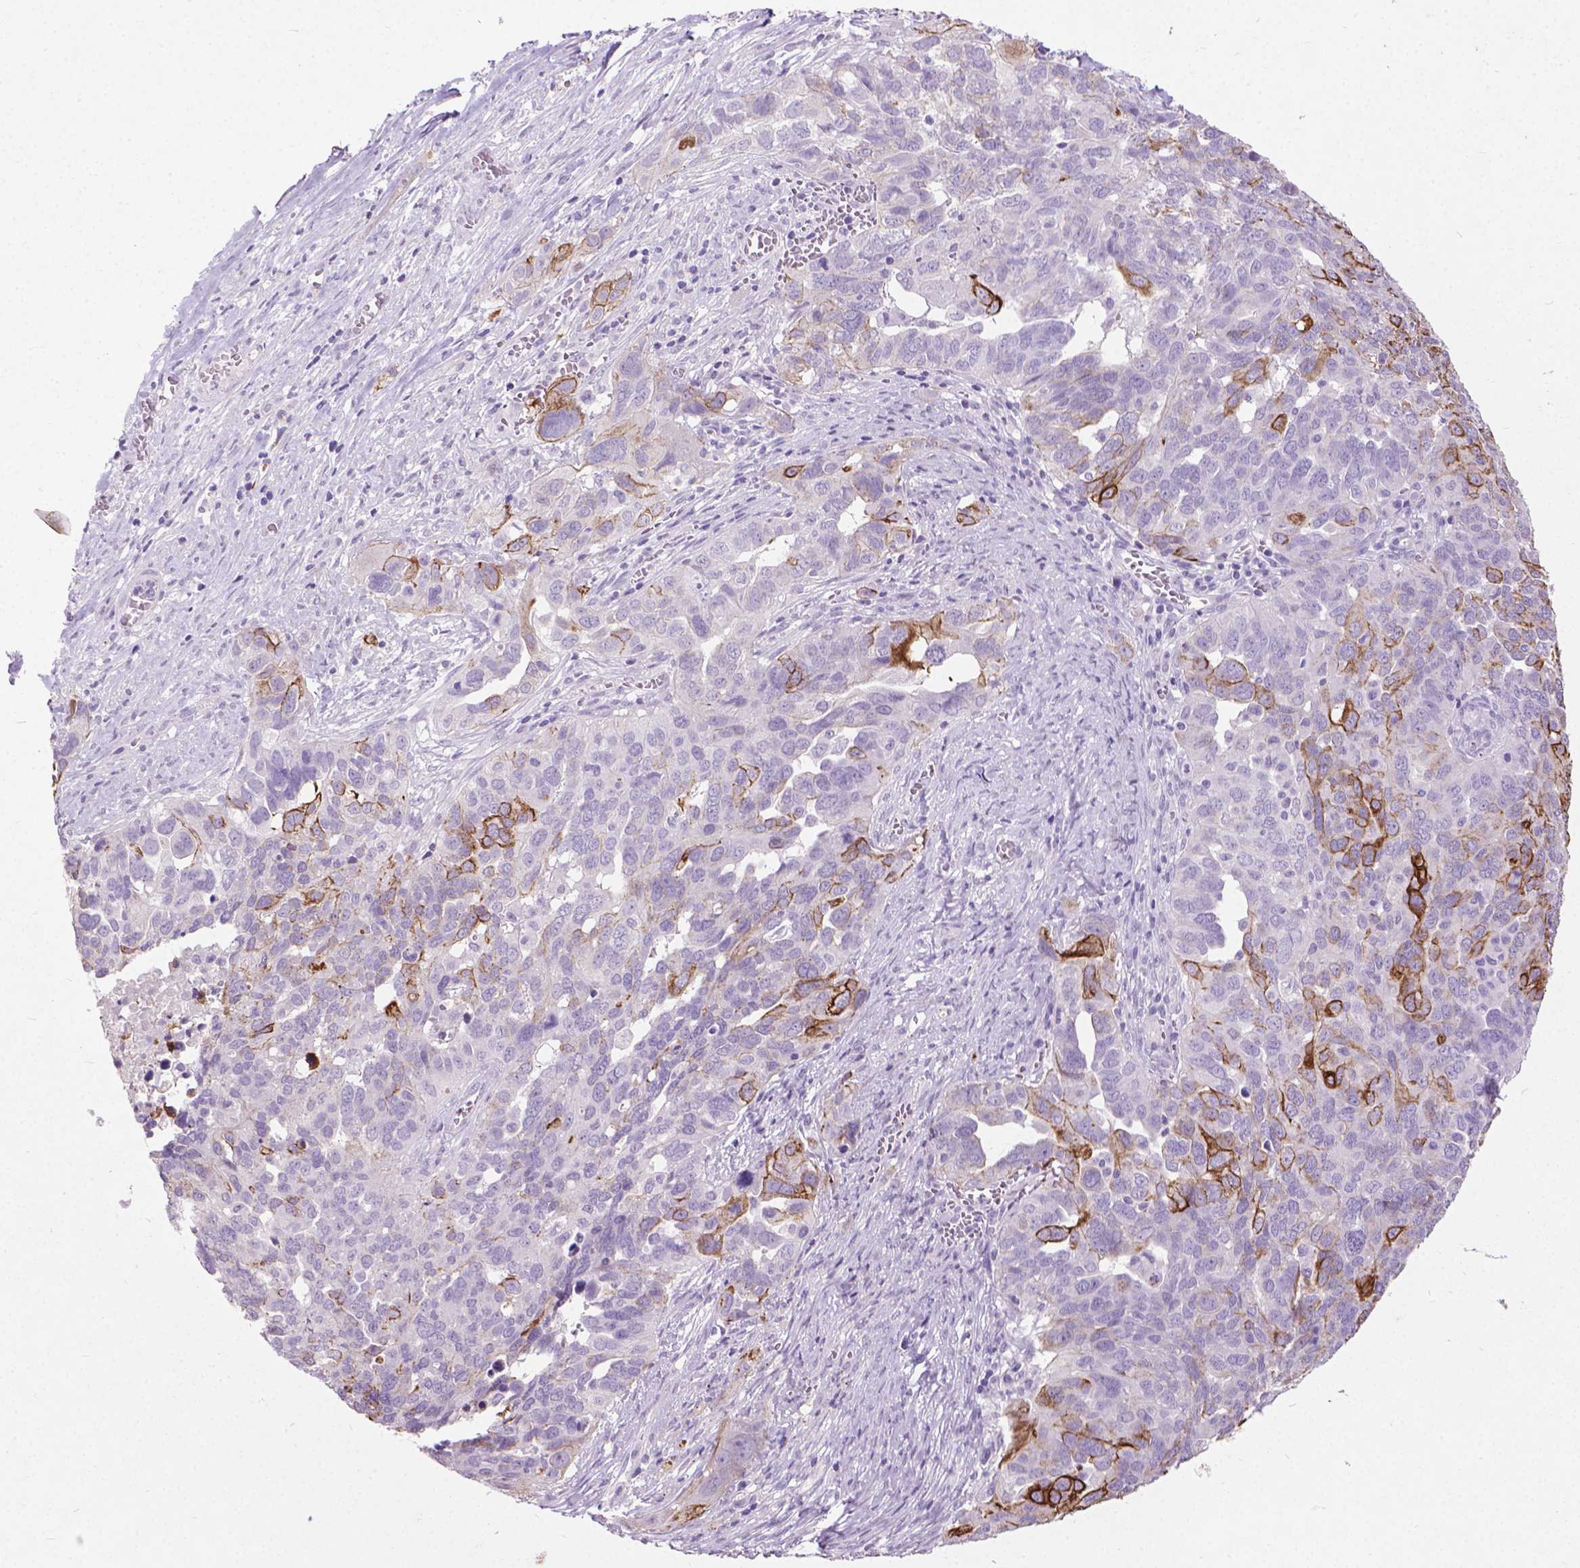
{"staining": {"intensity": "moderate", "quantity": "<25%", "location": "cytoplasmic/membranous"}, "tissue": "ovarian cancer", "cell_type": "Tumor cells", "image_type": "cancer", "snomed": [{"axis": "morphology", "description": "Carcinoma, endometroid"}, {"axis": "topography", "description": "Soft tissue"}, {"axis": "topography", "description": "Ovary"}], "caption": "Protein positivity by IHC shows moderate cytoplasmic/membranous expression in about <25% of tumor cells in endometroid carcinoma (ovarian). (DAB IHC, brown staining for protein, blue staining for nuclei).", "gene": "KRT5", "patient": {"sex": "female", "age": 52}}